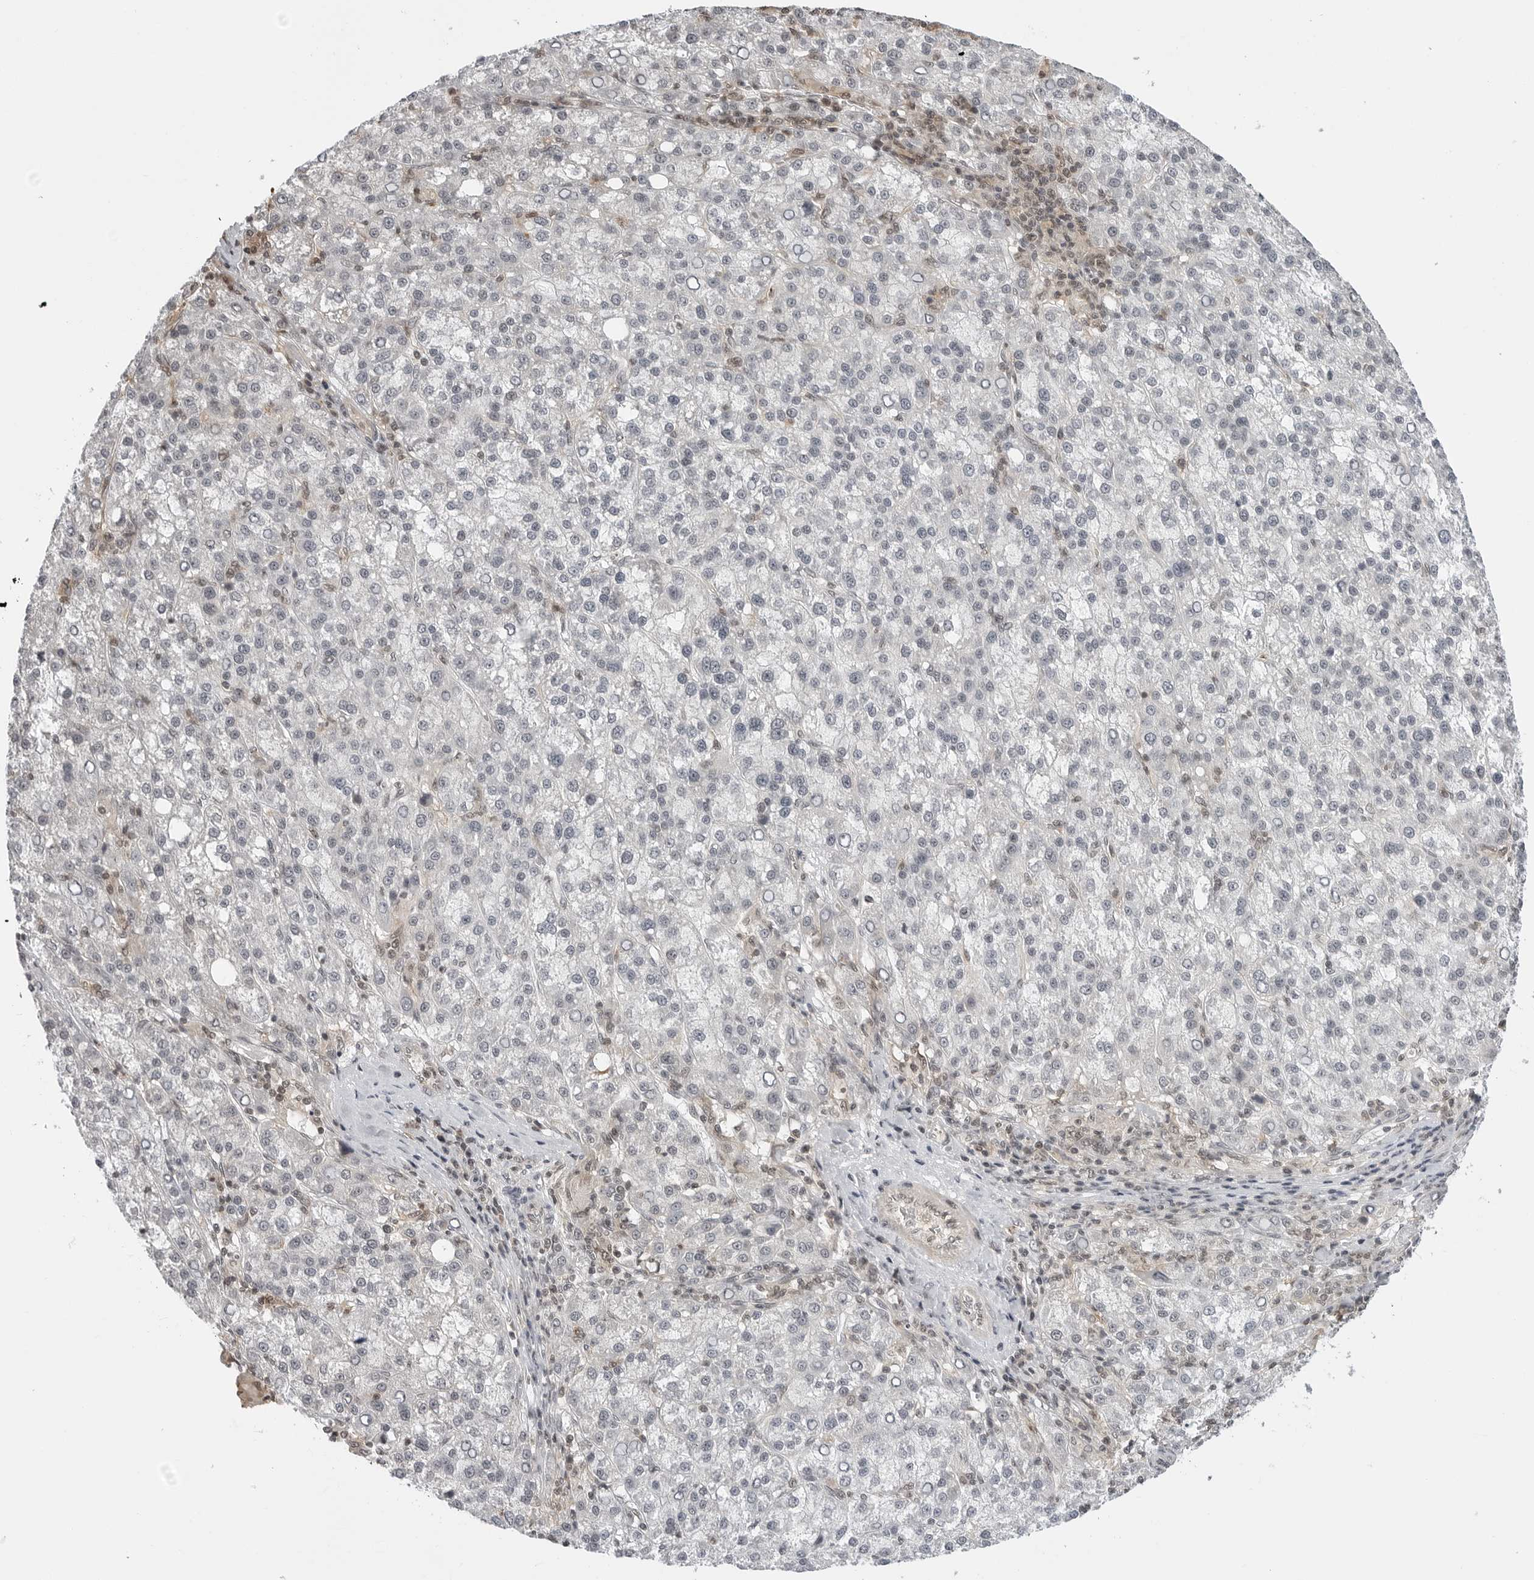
{"staining": {"intensity": "negative", "quantity": "none", "location": "none"}, "tissue": "liver cancer", "cell_type": "Tumor cells", "image_type": "cancer", "snomed": [{"axis": "morphology", "description": "Carcinoma, Hepatocellular, NOS"}, {"axis": "topography", "description": "Liver"}], "caption": "Hepatocellular carcinoma (liver) stained for a protein using IHC displays no positivity tumor cells.", "gene": "C8orf33", "patient": {"sex": "female", "age": 58}}